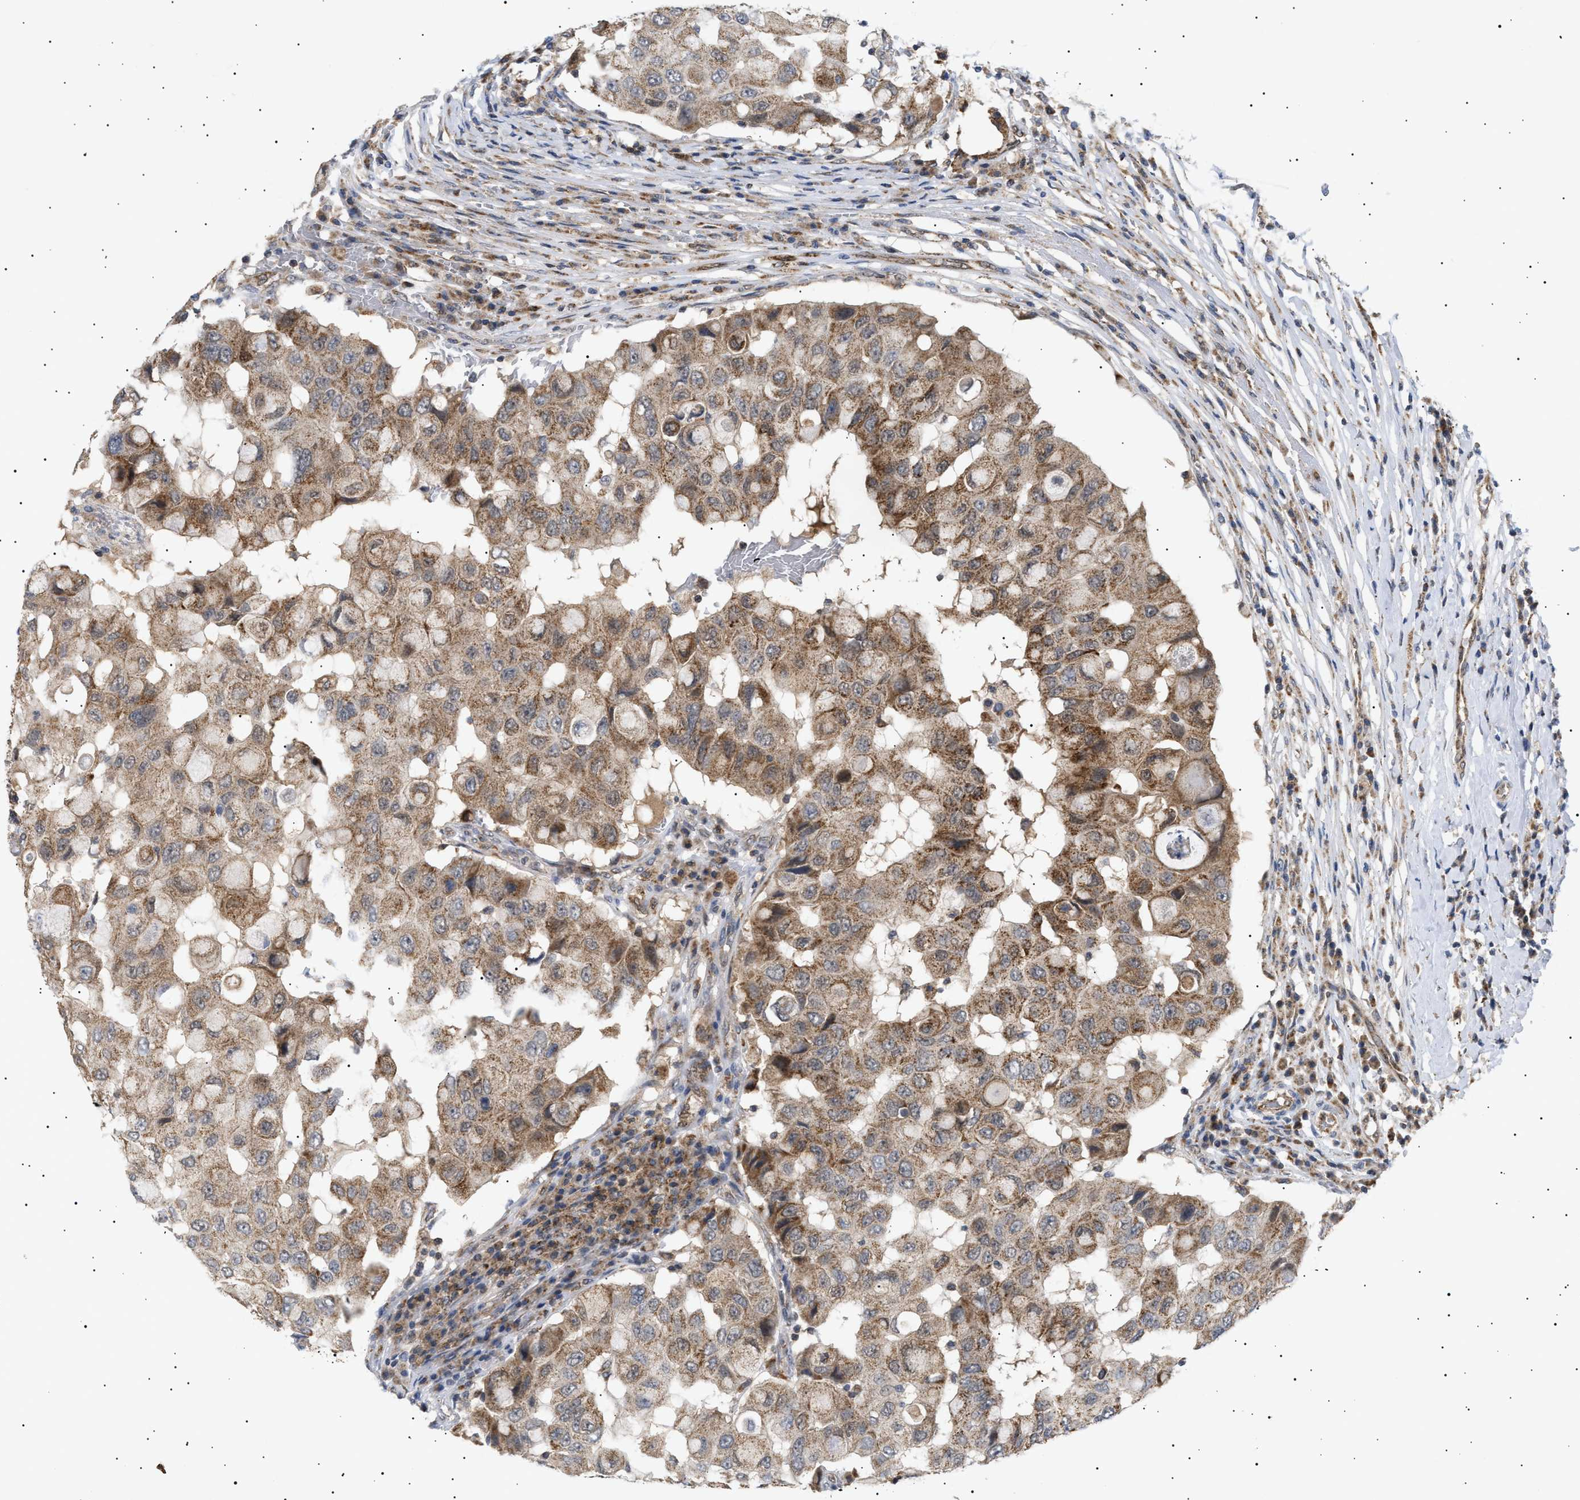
{"staining": {"intensity": "moderate", "quantity": ">75%", "location": "cytoplasmic/membranous"}, "tissue": "breast cancer", "cell_type": "Tumor cells", "image_type": "cancer", "snomed": [{"axis": "morphology", "description": "Duct carcinoma"}, {"axis": "topography", "description": "Breast"}], "caption": "Breast infiltrating ductal carcinoma stained for a protein (brown) exhibits moderate cytoplasmic/membranous positive expression in about >75% of tumor cells.", "gene": "SIRT5", "patient": {"sex": "female", "age": 27}}